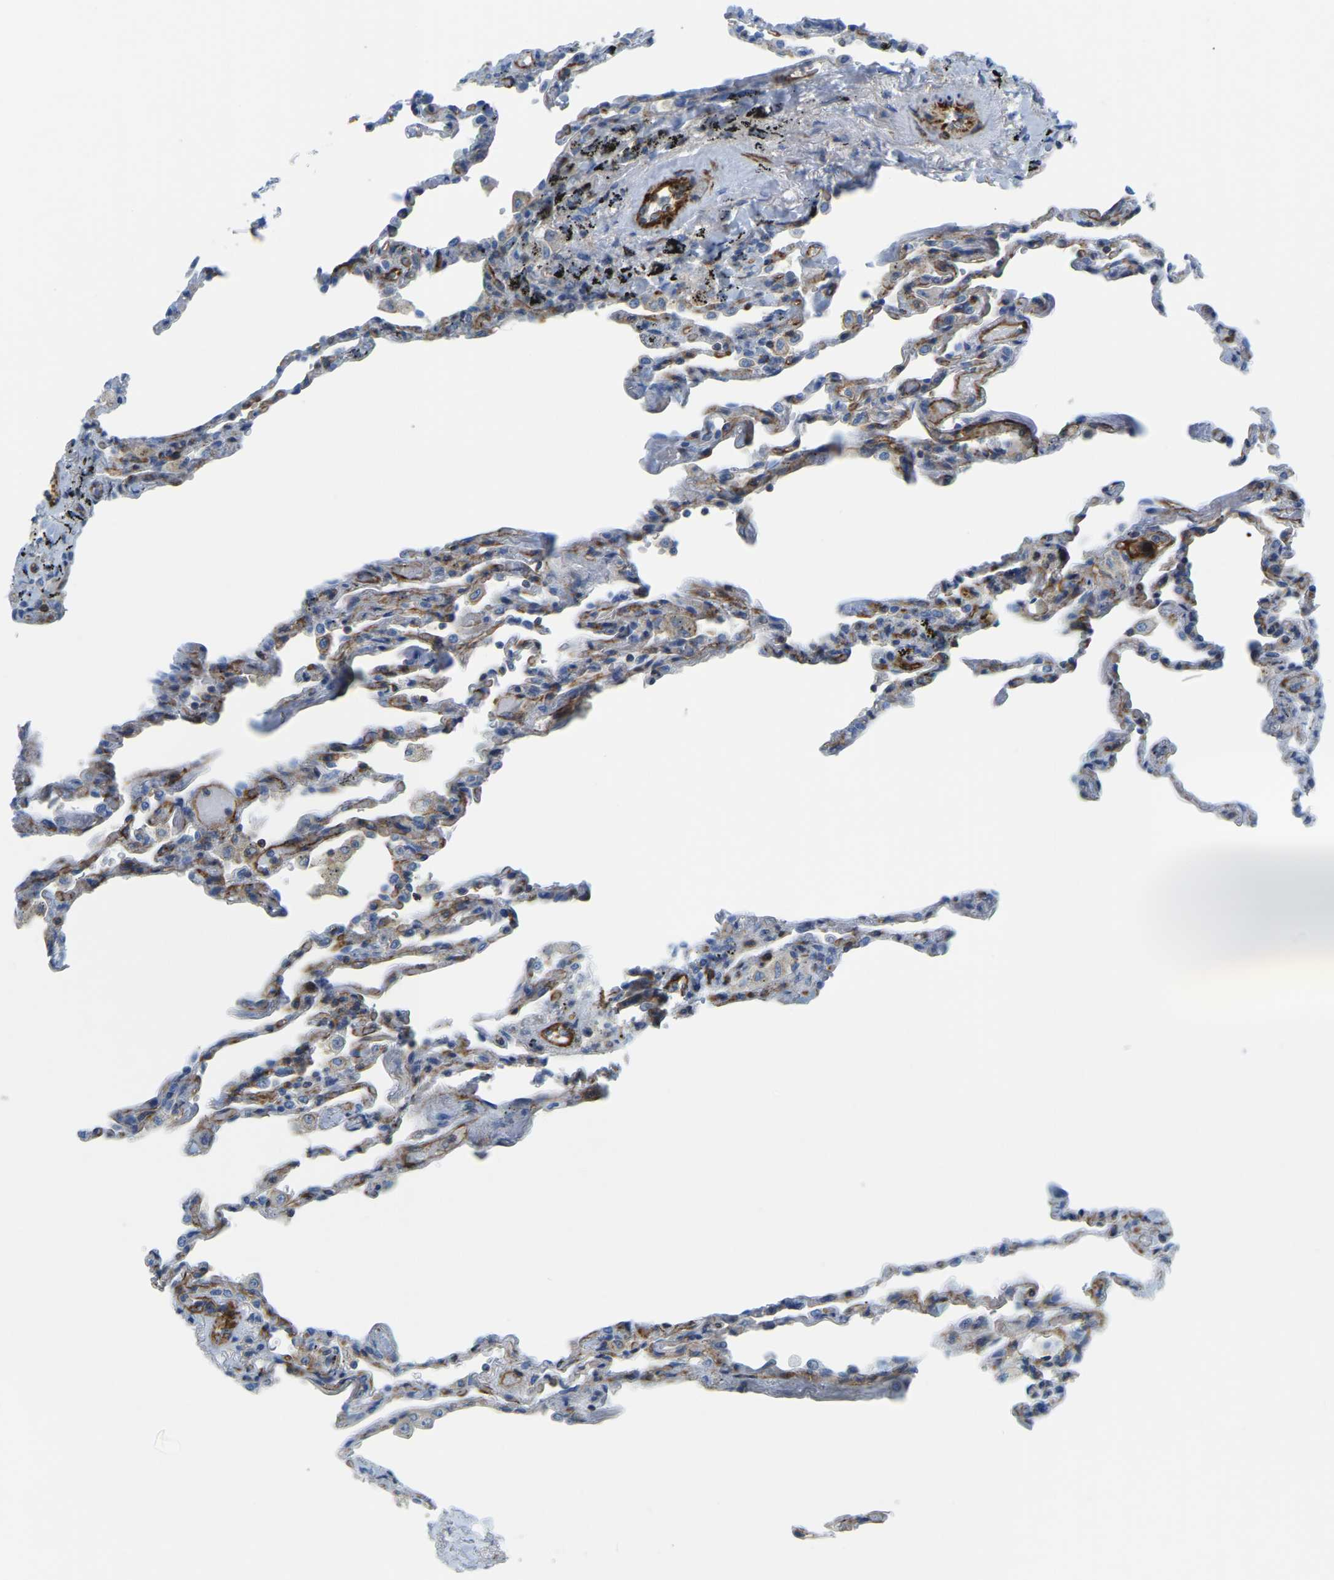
{"staining": {"intensity": "weak", "quantity": "<25%", "location": "cytoplasmic/membranous"}, "tissue": "lung", "cell_type": "Alveolar cells", "image_type": "normal", "snomed": [{"axis": "morphology", "description": "Normal tissue, NOS"}, {"axis": "topography", "description": "Lung"}], "caption": "The histopathology image reveals no significant positivity in alveolar cells of lung.", "gene": "MYL3", "patient": {"sex": "male", "age": 59}}